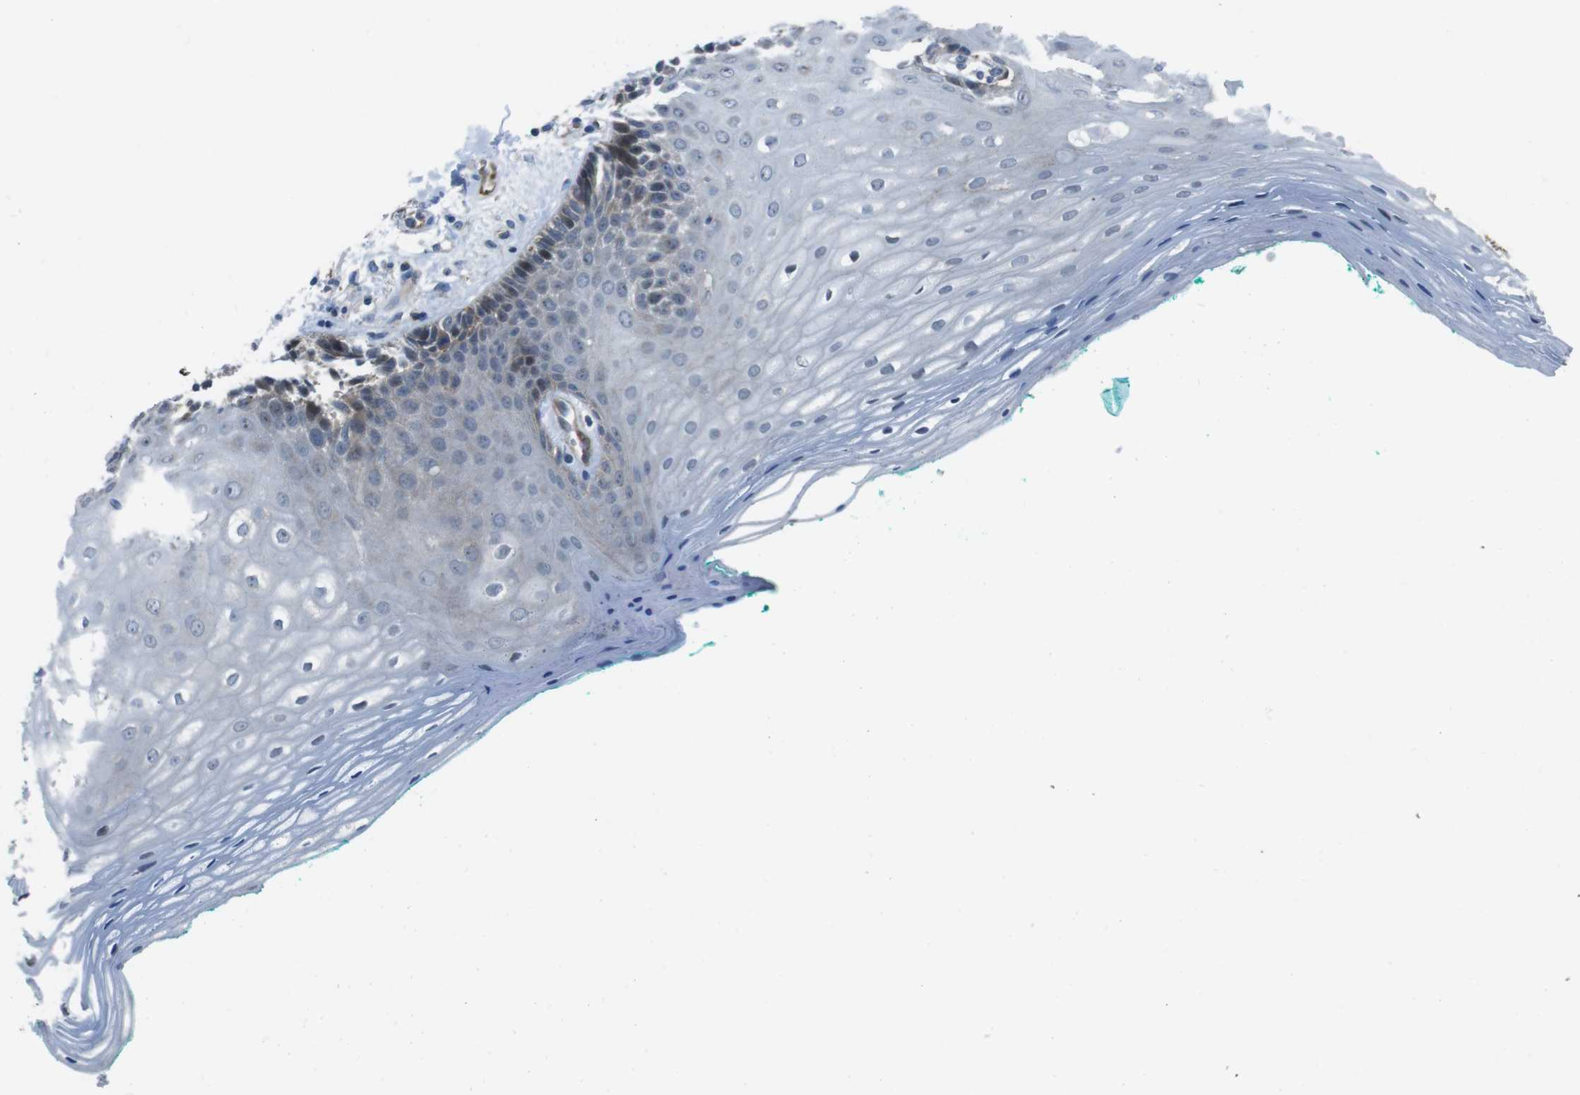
{"staining": {"intensity": "weak", "quantity": "<25%", "location": "cytoplasmic/membranous"}, "tissue": "oral mucosa", "cell_type": "Squamous epithelial cells", "image_type": "normal", "snomed": [{"axis": "morphology", "description": "Normal tissue, NOS"}, {"axis": "topography", "description": "Skeletal muscle"}, {"axis": "topography", "description": "Oral tissue"}, {"axis": "topography", "description": "Peripheral nerve tissue"}], "caption": "Image shows no protein expression in squamous epithelial cells of benign oral mucosa. (Stains: DAB (3,3'-diaminobenzidine) immunohistochemistry (IHC) with hematoxylin counter stain, Microscopy: brightfield microscopy at high magnification).", "gene": "FAM174B", "patient": {"sex": "female", "age": 84}}